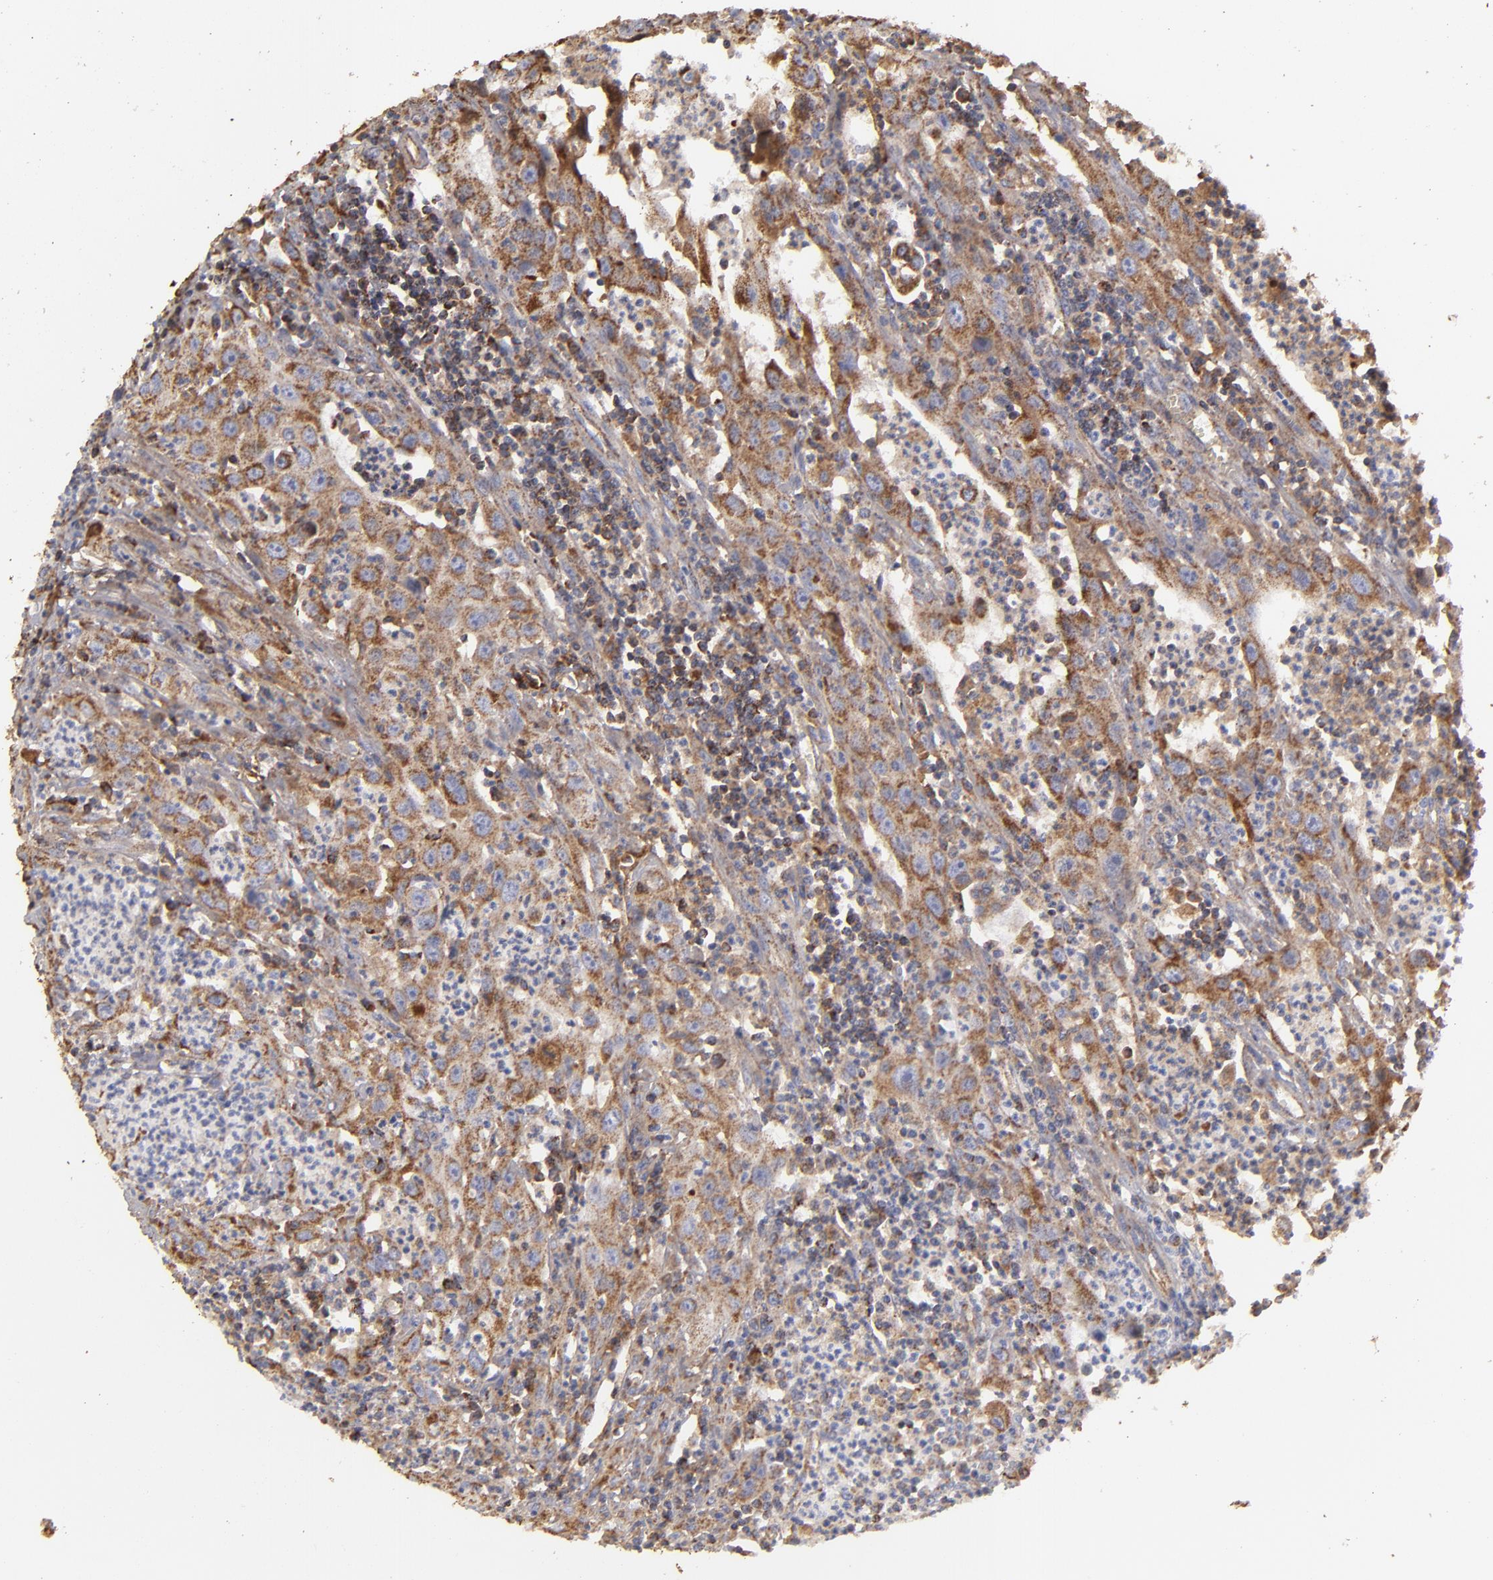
{"staining": {"intensity": "moderate", "quantity": ">75%", "location": "cytoplasmic/membranous"}, "tissue": "urothelial cancer", "cell_type": "Tumor cells", "image_type": "cancer", "snomed": [{"axis": "morphology", "description": "Urothelial carcinoma, High grade"}, {"axis": "topography", "description": "Urinary bladder"}], "caption": "Immunohistochemical staining of urothelial cancer exhibits medium levels of moderate cytoplasmic/membranous staining in approximately >75% of tumor cells.", "gene": "CFB", "patient": {"sex": "male", "age": 66}}